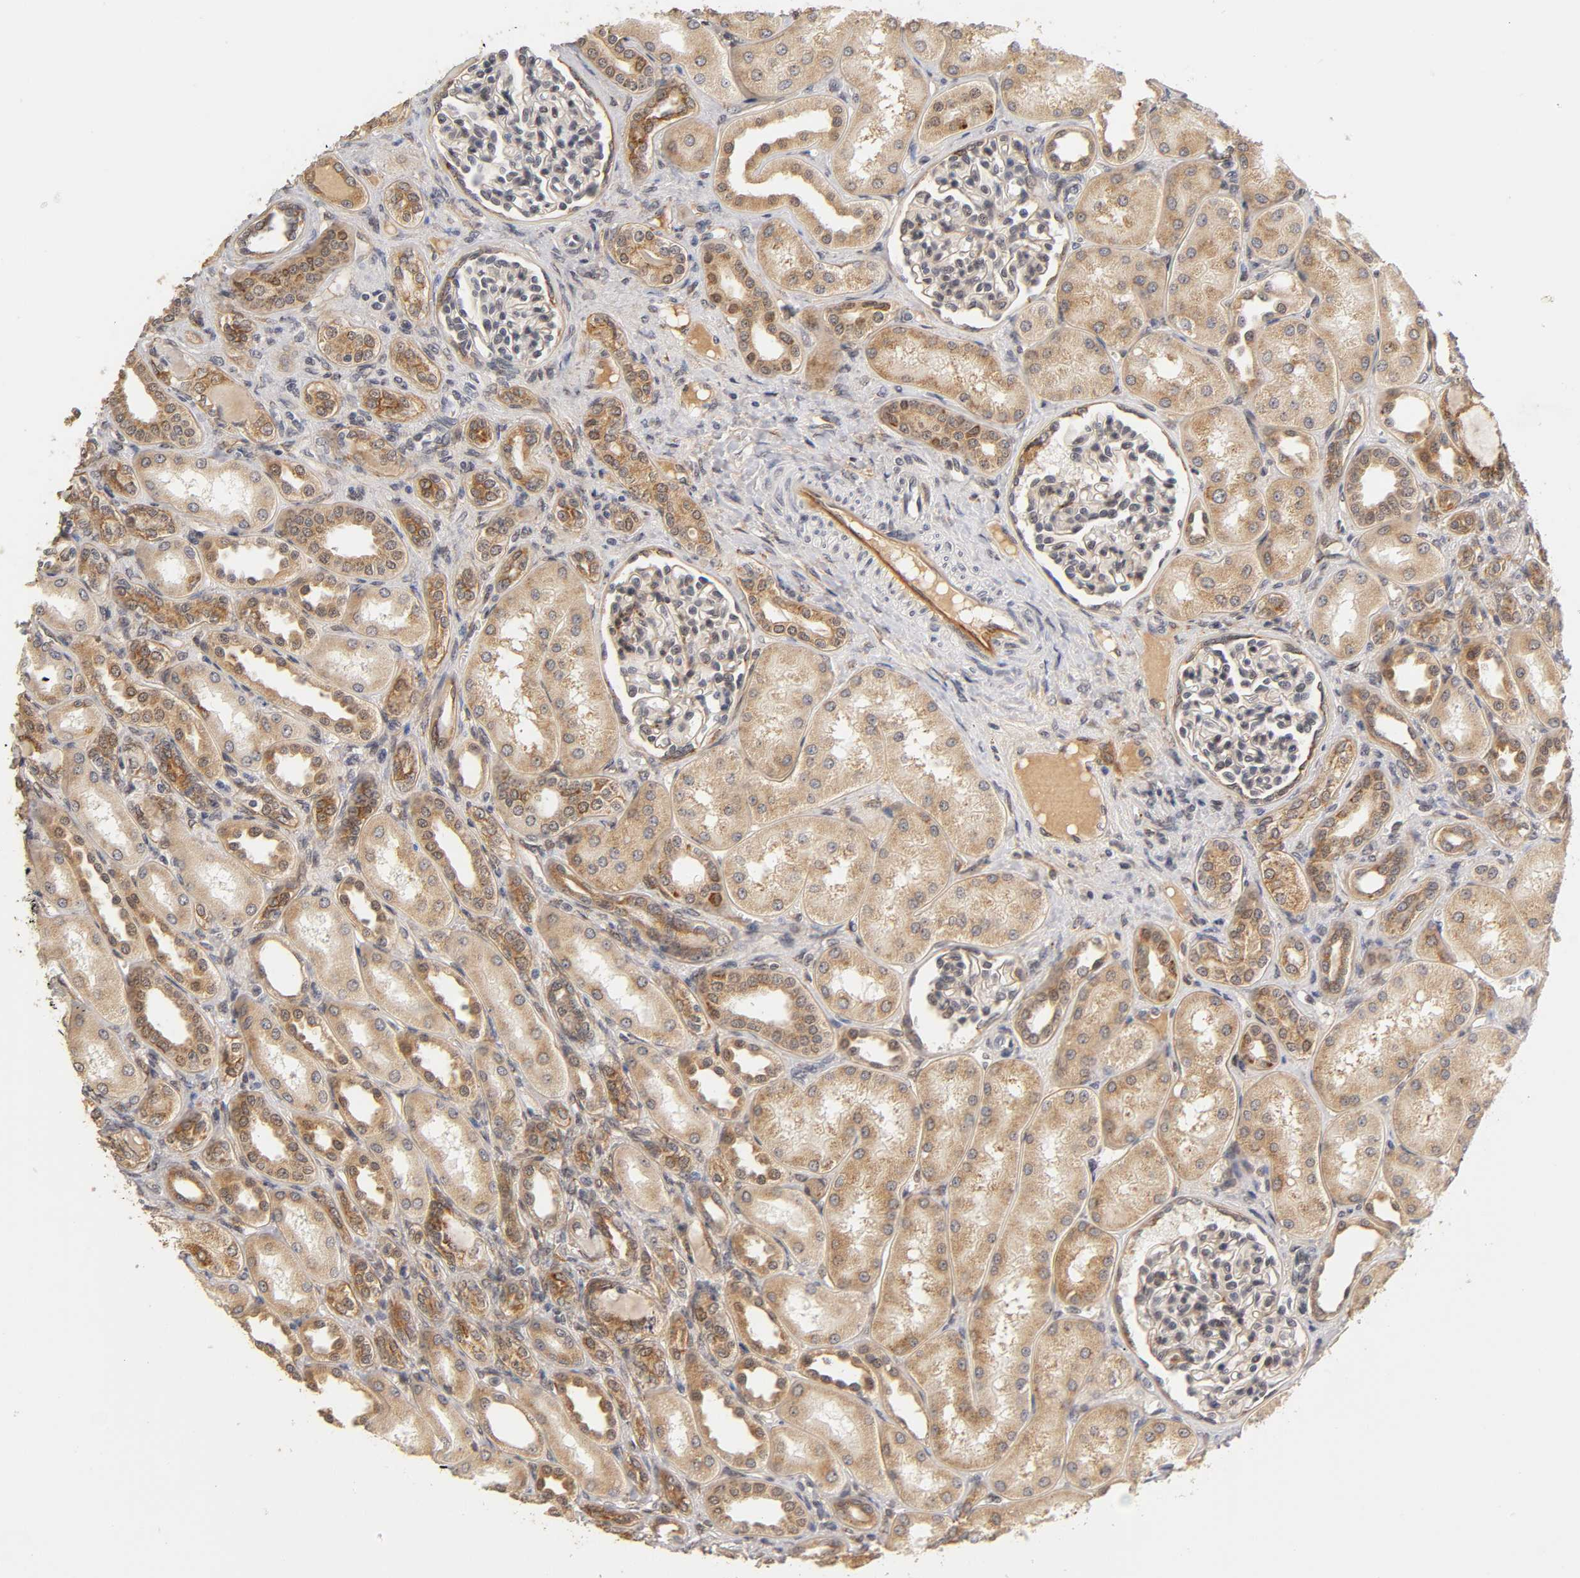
{"staining": {"intensity": "negative", "quantity": "none", "location": "none"}, "tissue": "kidney", "cell_type": "Cells in glomeruli", "image_type": "normal", "snomed": [{"axis": "morphology", "description": "Normal tissue, NOS"}, {"axis": "topography", "description": "Kidney"}], "caption": "Immunohistochemical staining of normal human kidney demonstrates no significant positivity in cells in glomeruli. (Immunohistochemistry (ihc), brightfield microscopy, high magnification).", "gene": "LAMB1", "patient": {"sex": "male", "age": 7}}